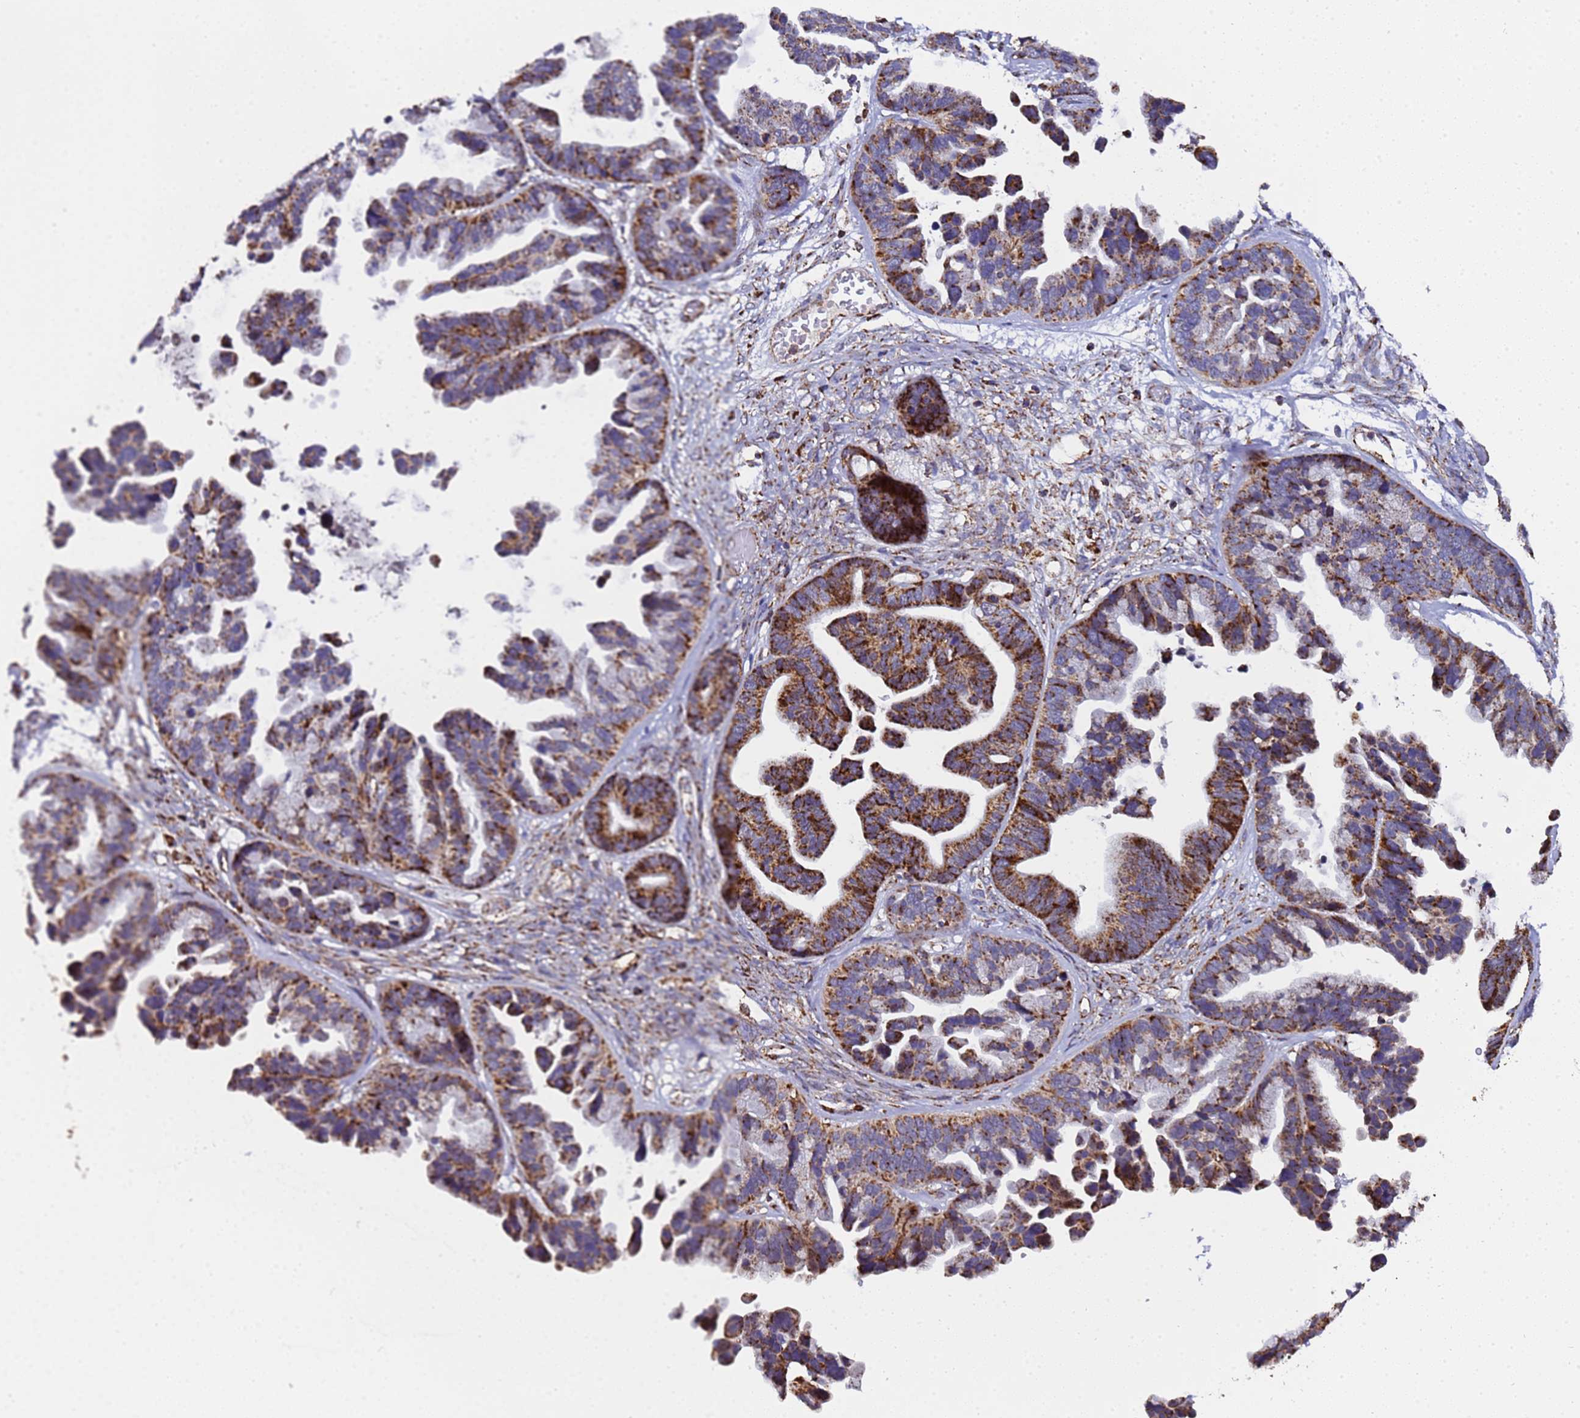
{"staining": {"intensity": "strong", "quantity": ">75%", "location": "cytoplasmic/membranous"}, "tissue": "ovarian cancer", "cell_type": "Tumor cells", "image_type": "cancer", "snomed": [{"axis": "morphology", "description": "Cystadenocarcinoma, serous, NOS"}, {"axis": "topography", "description": "Ovary"}], "caption": "Strong cytoplasmic/membranous positivity is identified in about >75% of tumor cells in ovarian cancer.", "gene": "MRPS12", "patient": {"sex": "female", "age": 56}}